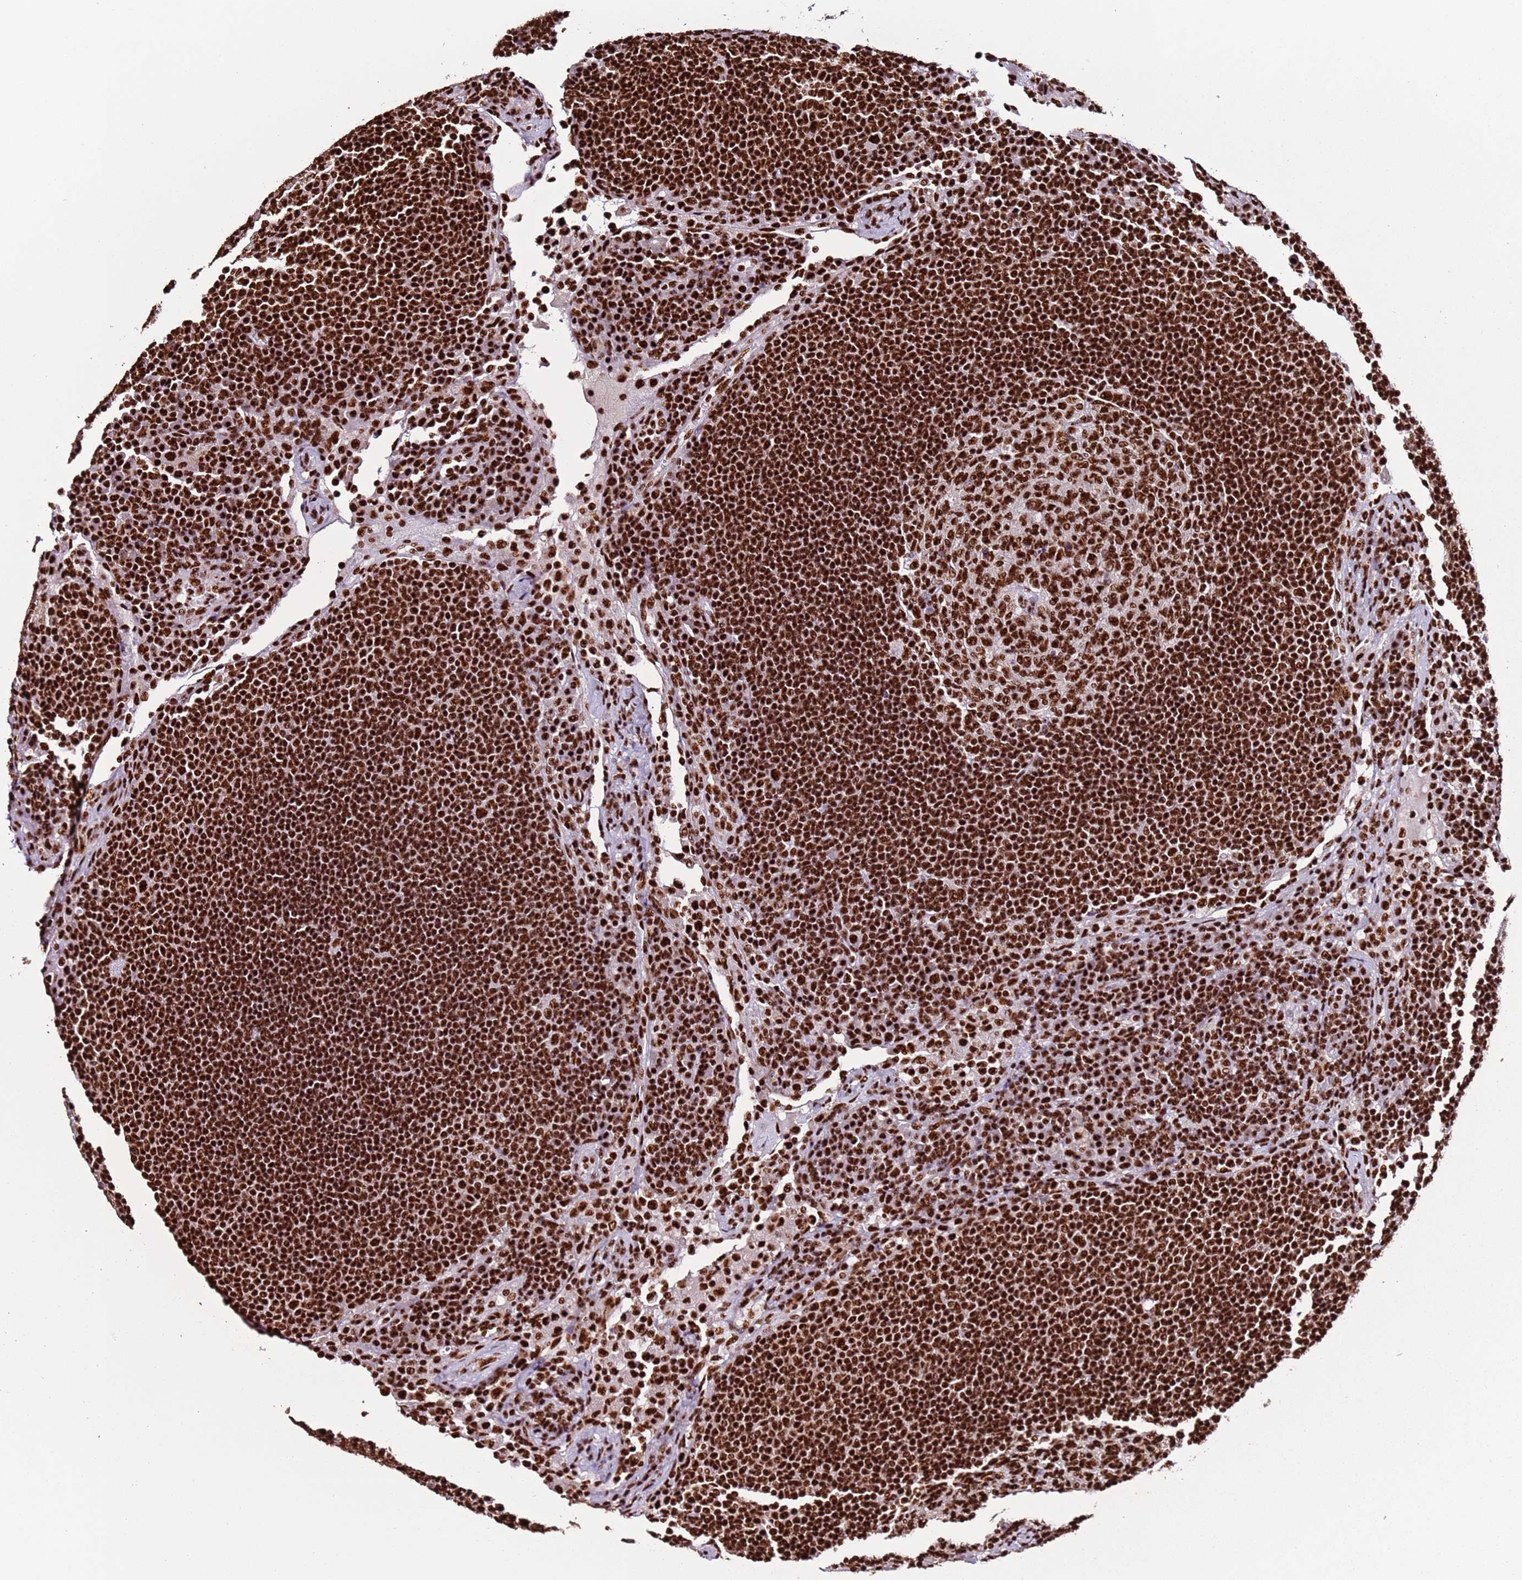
{"staining": {"intensity": "strong", "quantity": ">75%", "location": "nuclear"}, "tissue": "lymph node", "cell_type": "Germinal center cells", "image_type": "normal", "snomed": [{"axis": "morphology", "description": "Normal tissue, NOS"}, {"axis": "topography", "description": "Lymph node"}], "caption": "Immunohistochemical staining of benign lymph node shows strong nuclear protein positivity in about >75% of germinal center cells.", "gene": "C6orf226", "patient": {"sex": "female", "age": 53}}